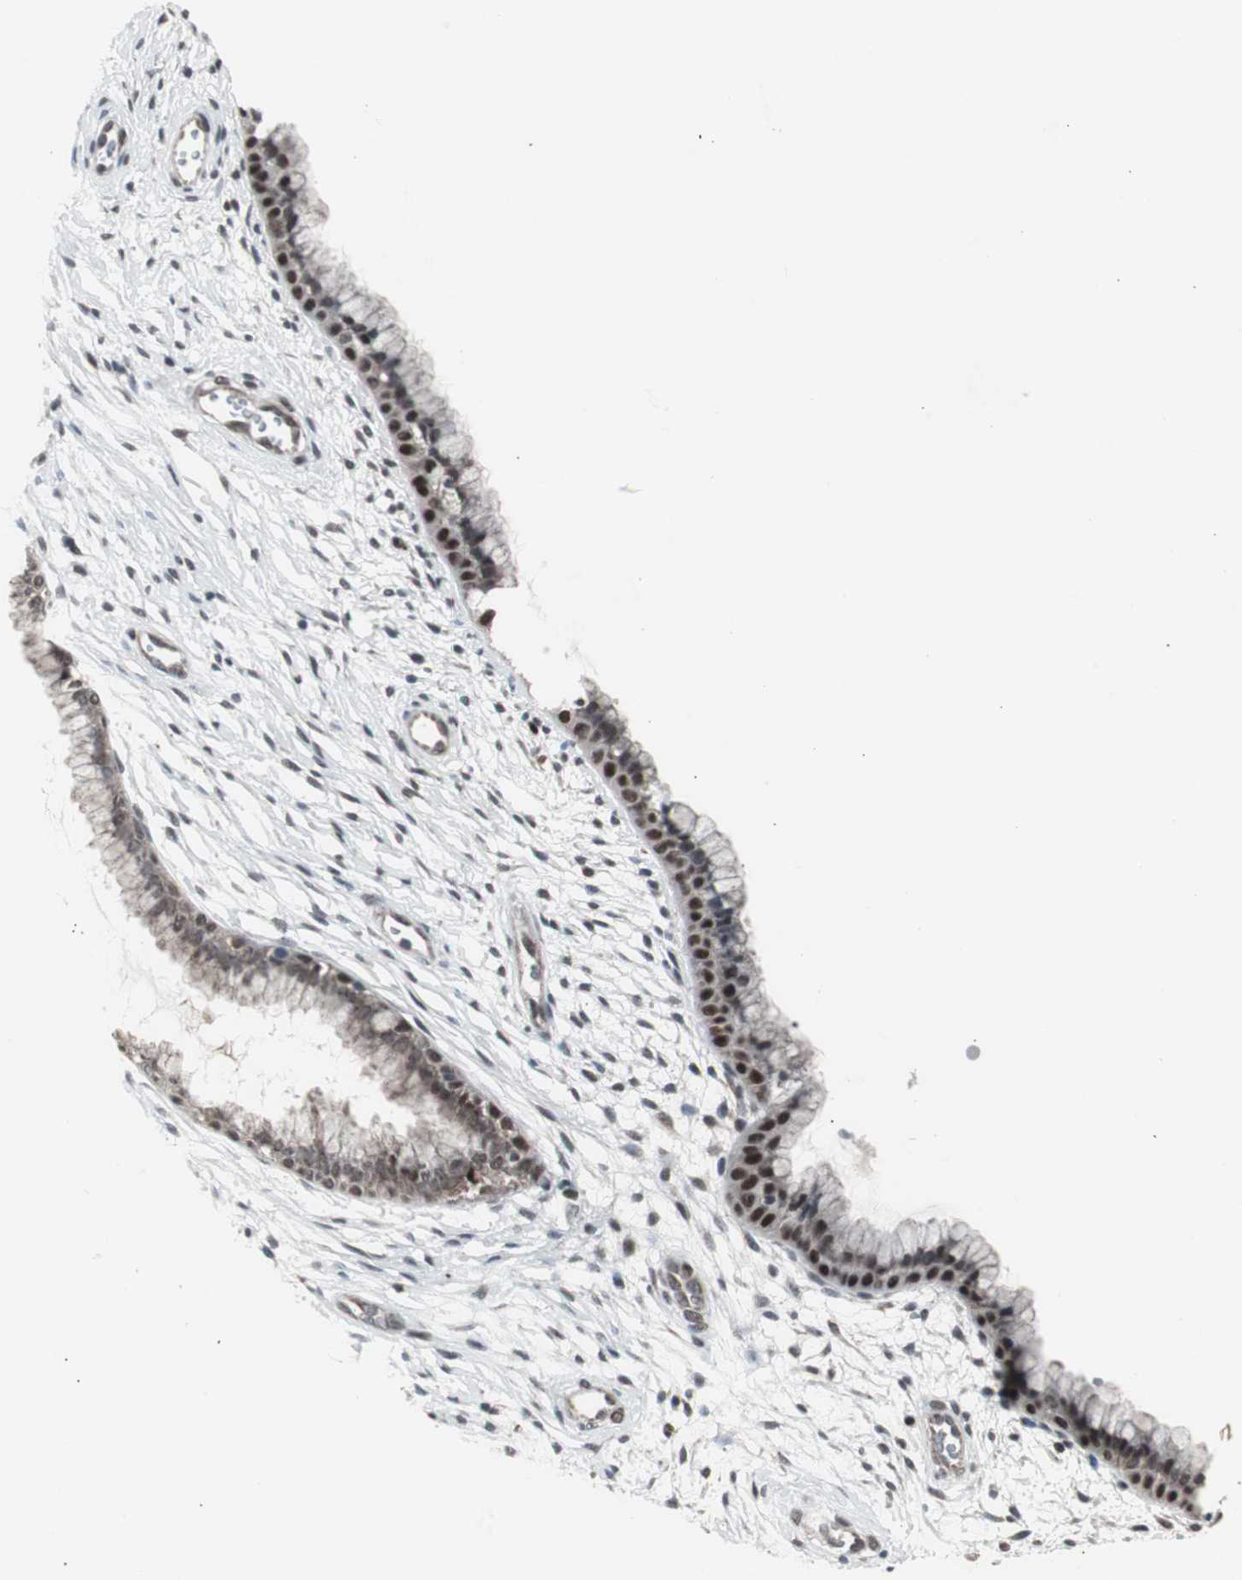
{"staining": {"intensity": "moderate", "quantity": ">75%", "location": "nuclear"}, "tissue": "cervix", "cell_type": "Glandular cells", "image_type": "normal", "snomed": [{"axis": "morphology", "description": "Normal tissue, NOS"}, {"axis": "topography", "description": "Cervix"}], "caption": "Immunohistochemical staining of normal cervix reveals moderate nuclear protein positivity in about >75% of glandular cells.", "gene": "RXRA", "patient": {"sex": "female", "age": 39}}